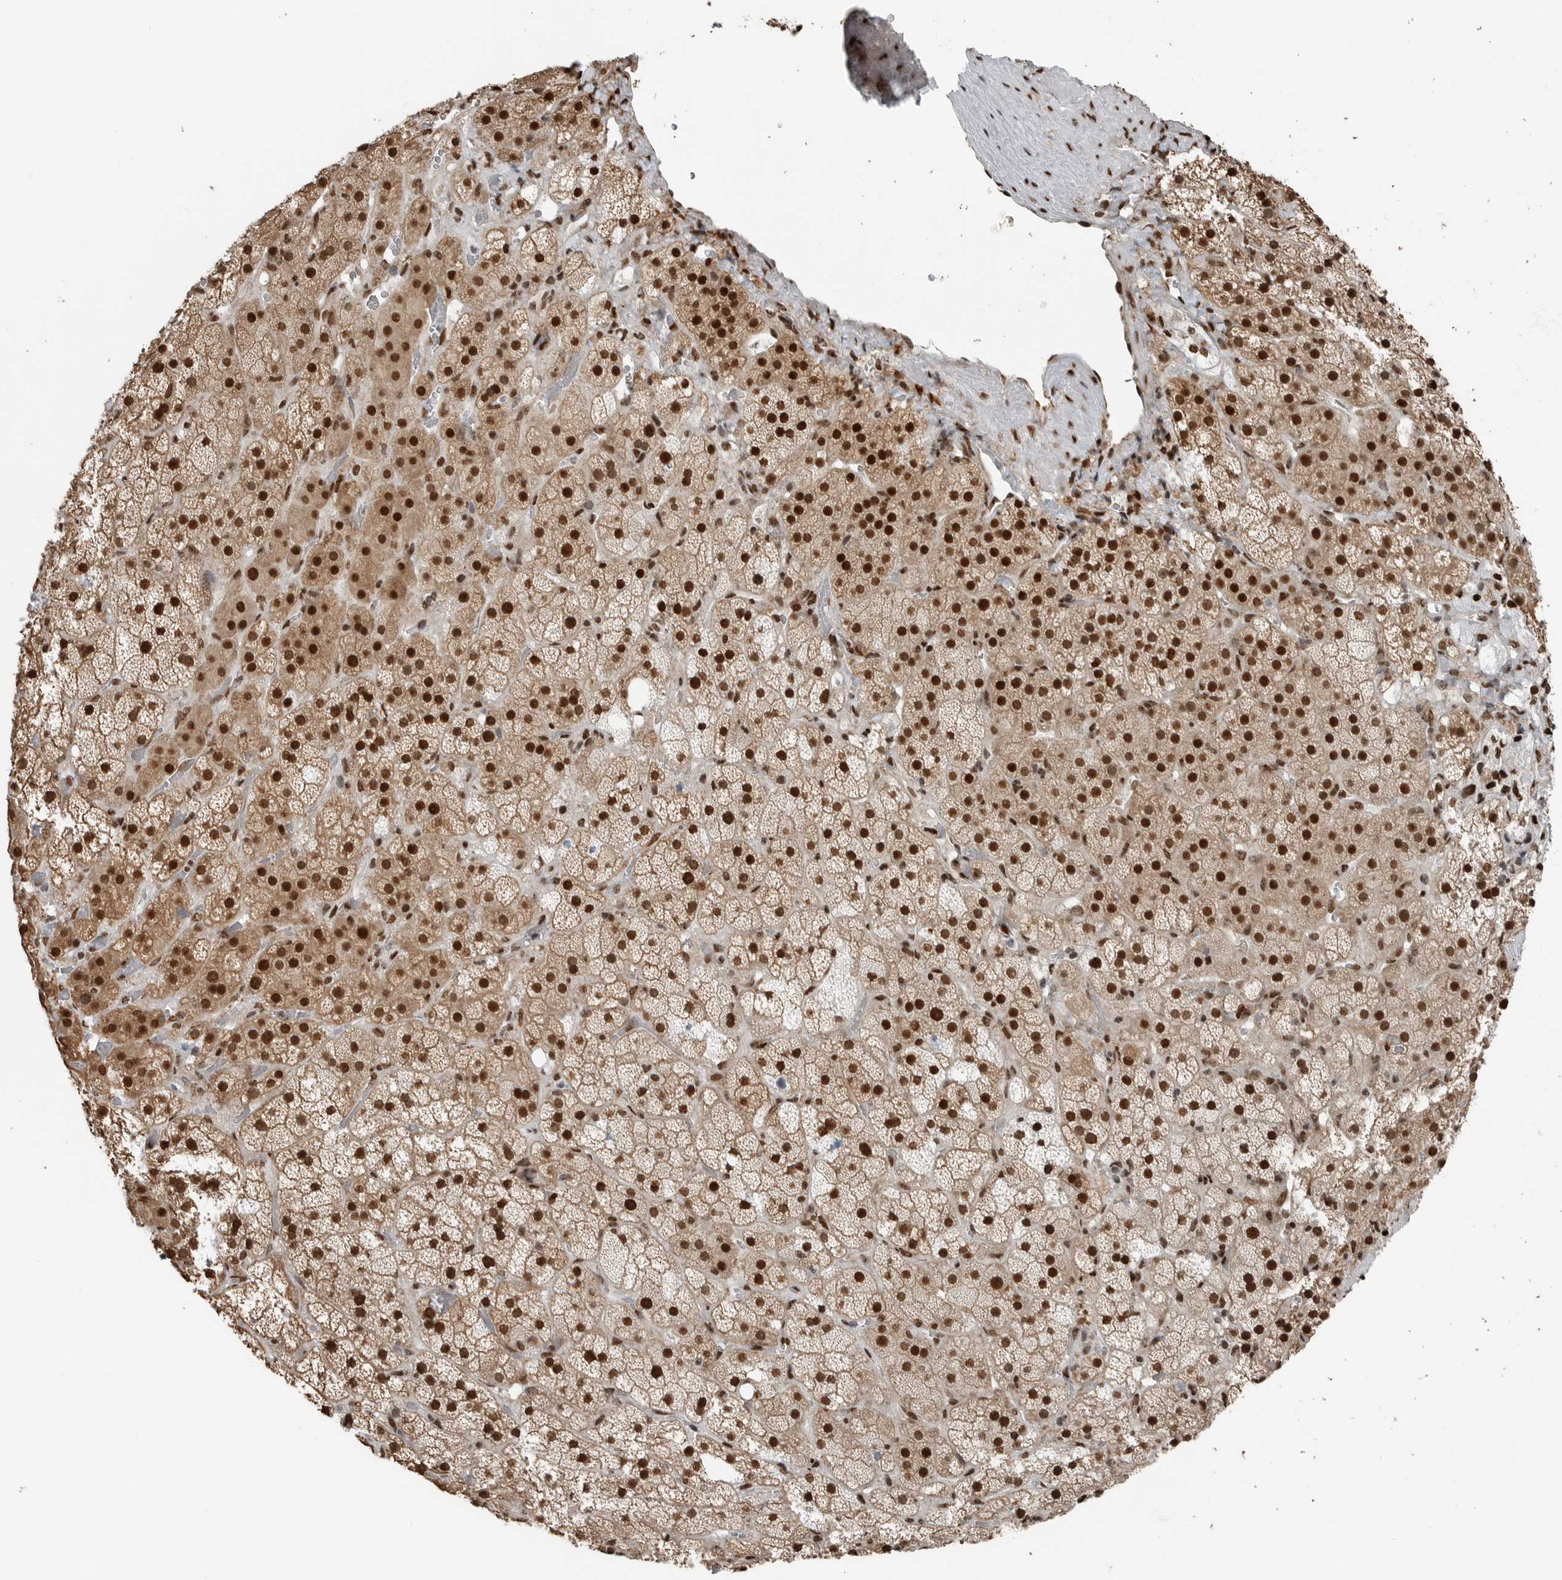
{"staining": {"intensity": "strong", "quantity": ">75%", "location": "cytoplasmic/membranous,nuclear"}, "tissue": "adrenal gland", "cell_type": "Glandular cells", "image_type": "normal", "snomed": [{"axis": "morphology", "description": "Normal tissue, NOS"}, {"axis": "topography", "description": "Adrenal gland"}], "caption": "A brown stain highlights strong cytoplasmic/membranous,nuclear expression of a protein in glandular cells of normal human adrenal gland. (DAB (3,3'-diaminobenzidine) = brown stain, brightfield microscopy at high magnification).", "gene": "BLZF1", "patient": {"sex": "male", "age": 57}}